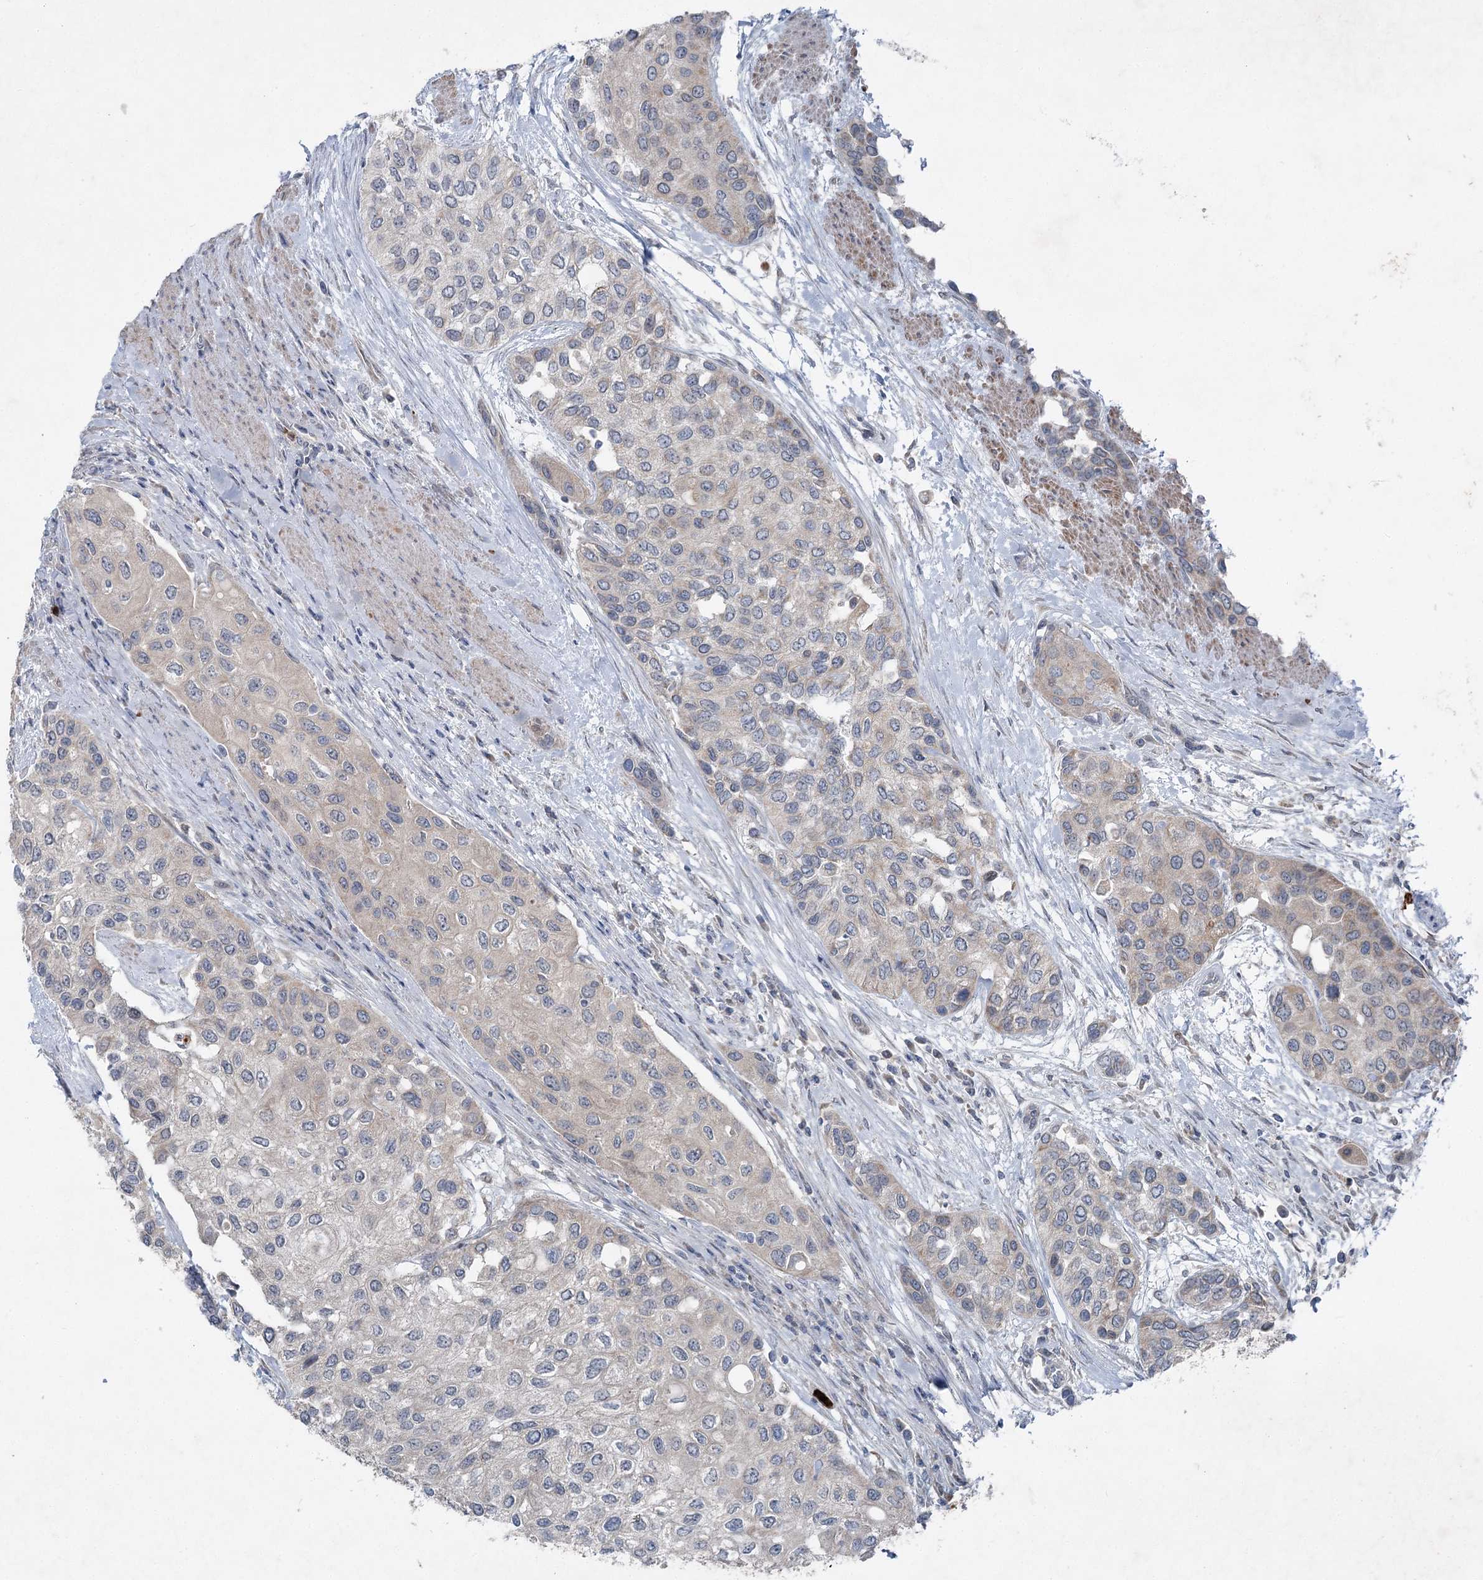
{"staining": {"intensity": "negative", "quantity": "none", "location": "none"}, "tissue": "urothelial cancer", "cell_type": "Tumor cells", "image_type": "cancer", "snomed": [{"axis": "morphology", "description": "Normal tissue, NOS"}, {"axis": "morphology", "description": "Urothelial carcinoma, High grade"}, {"axis": "topography", "description": "Vascular tissue"}, {"axis": "topography", "description": "Urinary bladder"}], "caption": "This photomicrograph is of urothelial carcinoma (high-grade) stained with immunohistochemistry (IHC) to label a protein in brown with the nuclei are counter-stained blue. There is no positivity in tumor cells.", "gene": "PLA2G12A", "patient": {"sex": "female", "age": 56}}